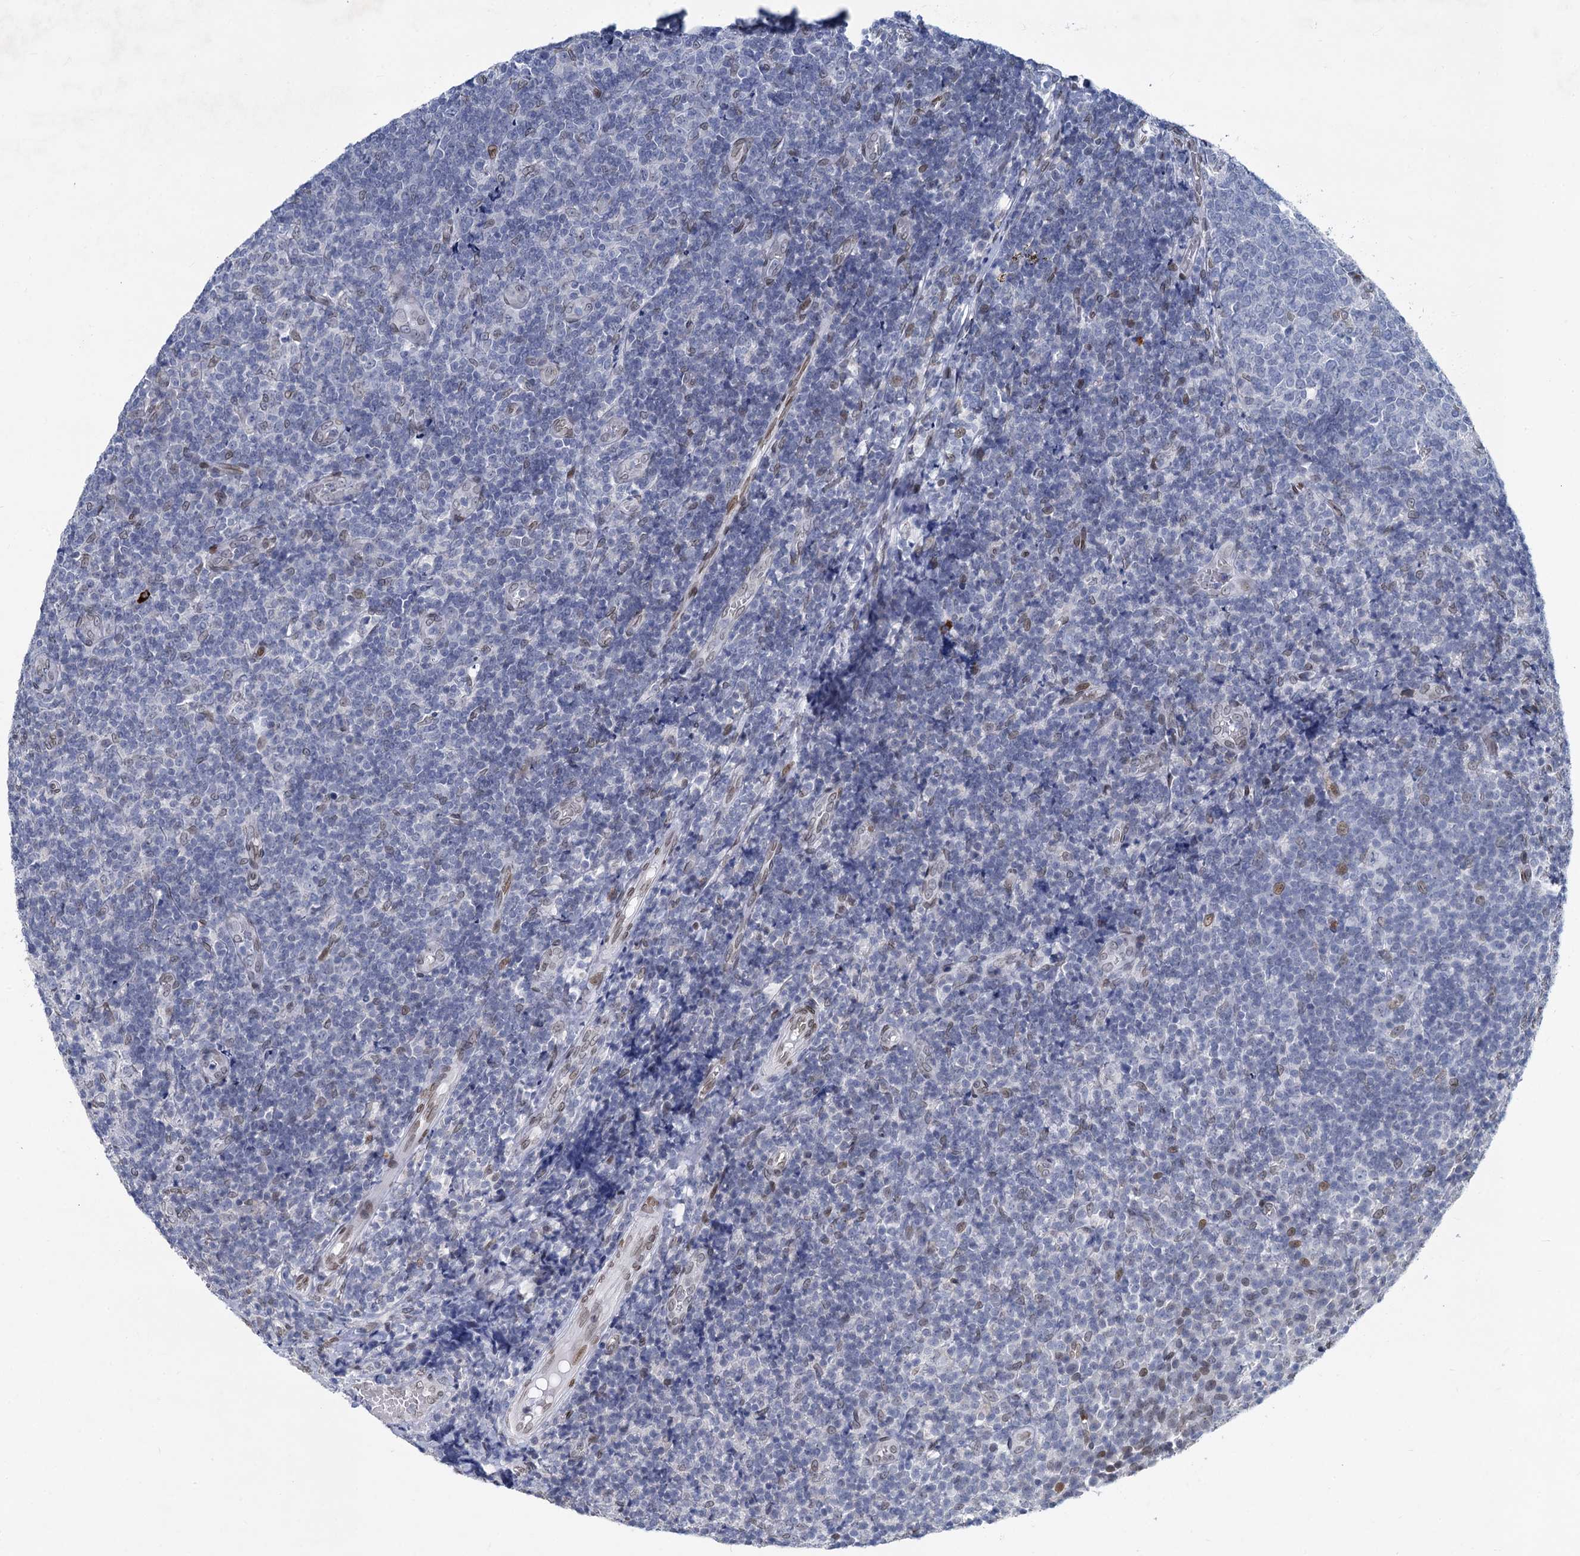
{"staining": {"intensity": "negative", "quantity": "none", "location": "none"}, "tissue": "tonsil", "cell_type": "Germinal center cells", "image_type": "normal", "snomed": [{"axis": "morphology", "description": "Normal tissue, NOS"}, {"axis": "topography", "description": "Tonsil"}], "caption": "The immunohistochemistry (IHC) image has no significant expression in germinal center cells of tonsil. (DAB (3,3'-diaminobenzidine) IHC, high magnification).", "gene": "PRSS35", "patient": {"sex": "female", "age": 19}}